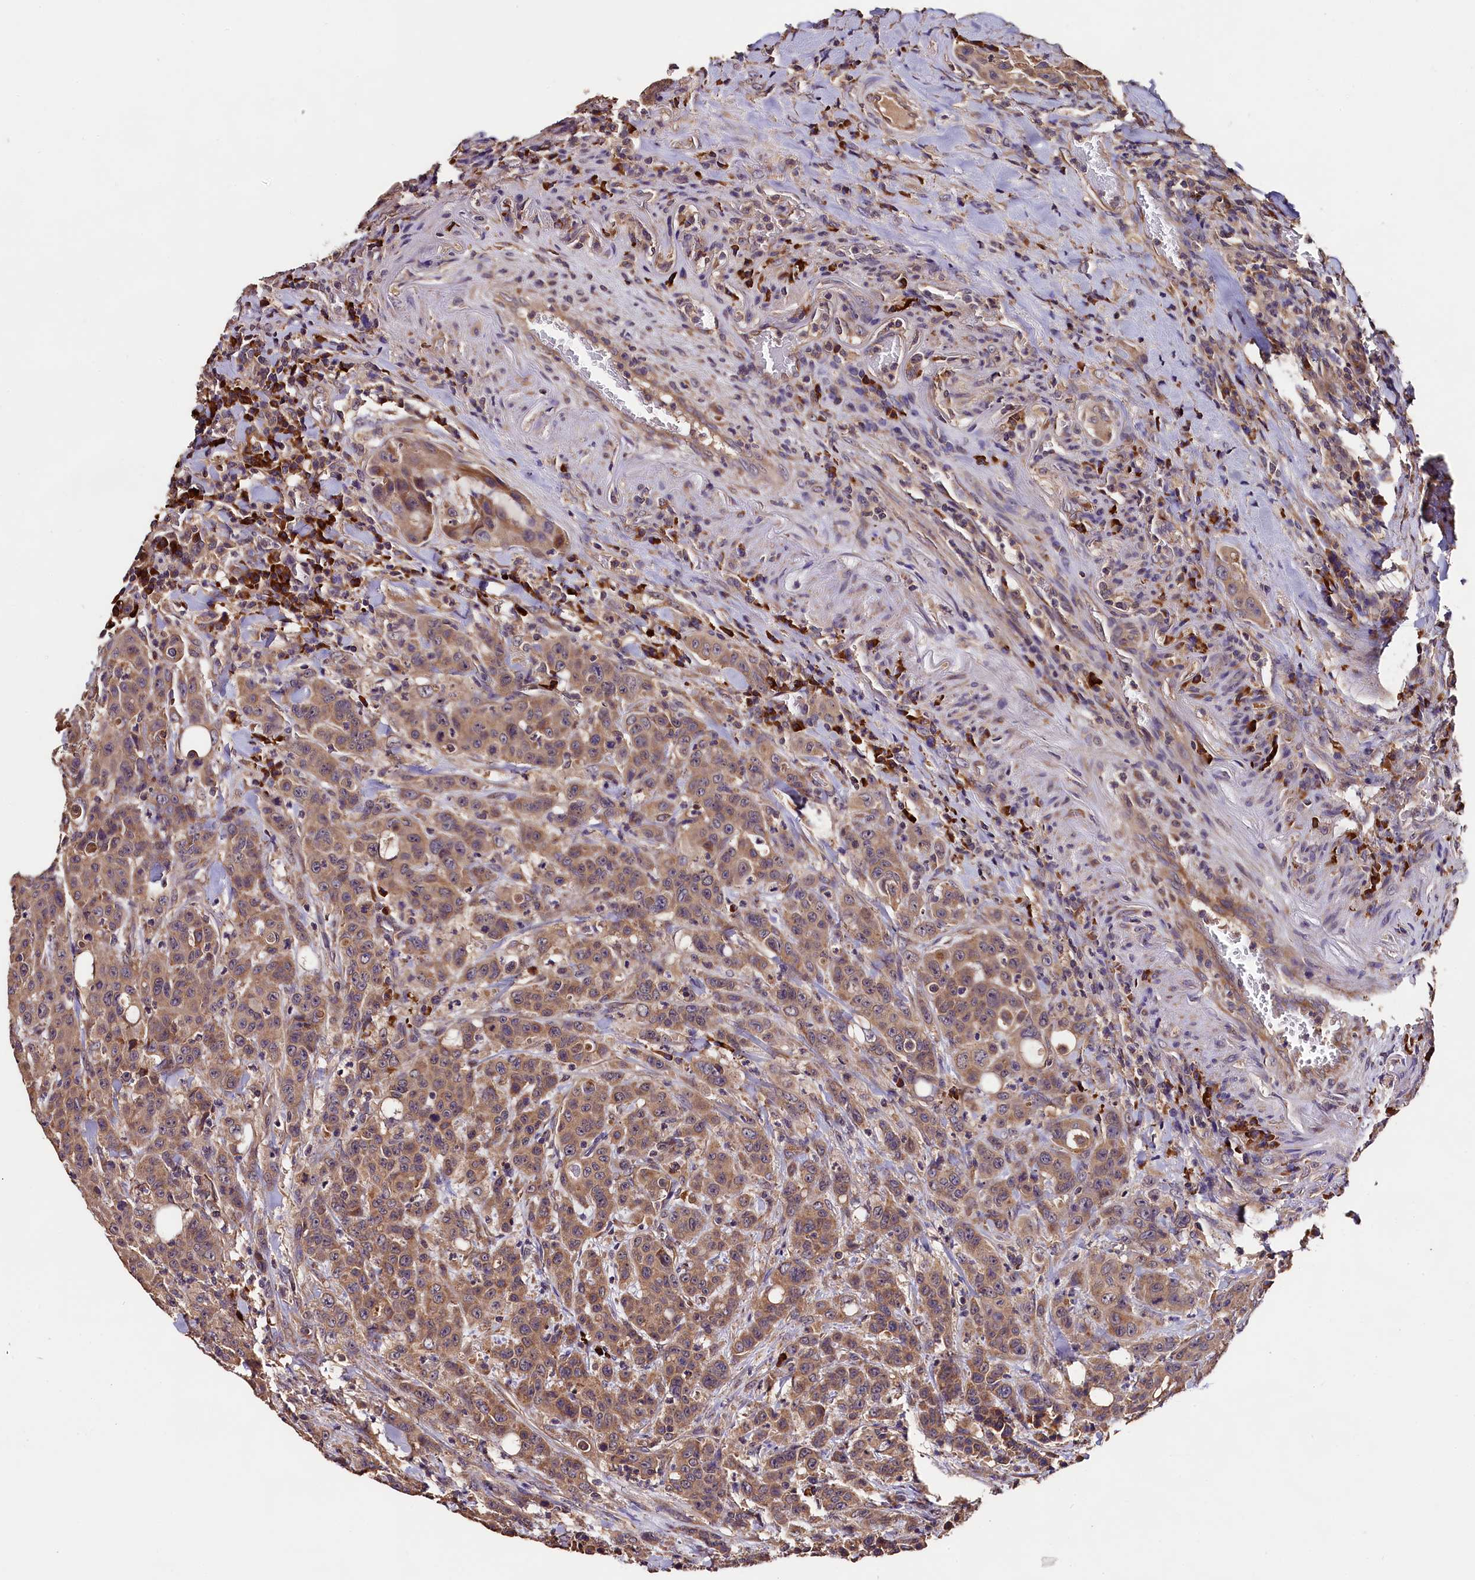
{"staining": {"intensity": "moderate", "quantity": ">75%", "location": "cytoplasmic/membranous"}, "tissue": "colorectal cancer", "cell_type": "Tumor cells", "image_type": "cancer", "snomed": [{"axis": "morphology", "description": "Adenocarcinoma, NOS"}, {"axis": "topography", "description": "Colon"}], "caption": "Protein staining of colorectal adenocarcinoma tissue reveals moderate cytoplasmic/membranous positivity in approximately >75% of tumor cells.", "gene": "ENKD1", "patient": {"sex": "male", "age": 62}}